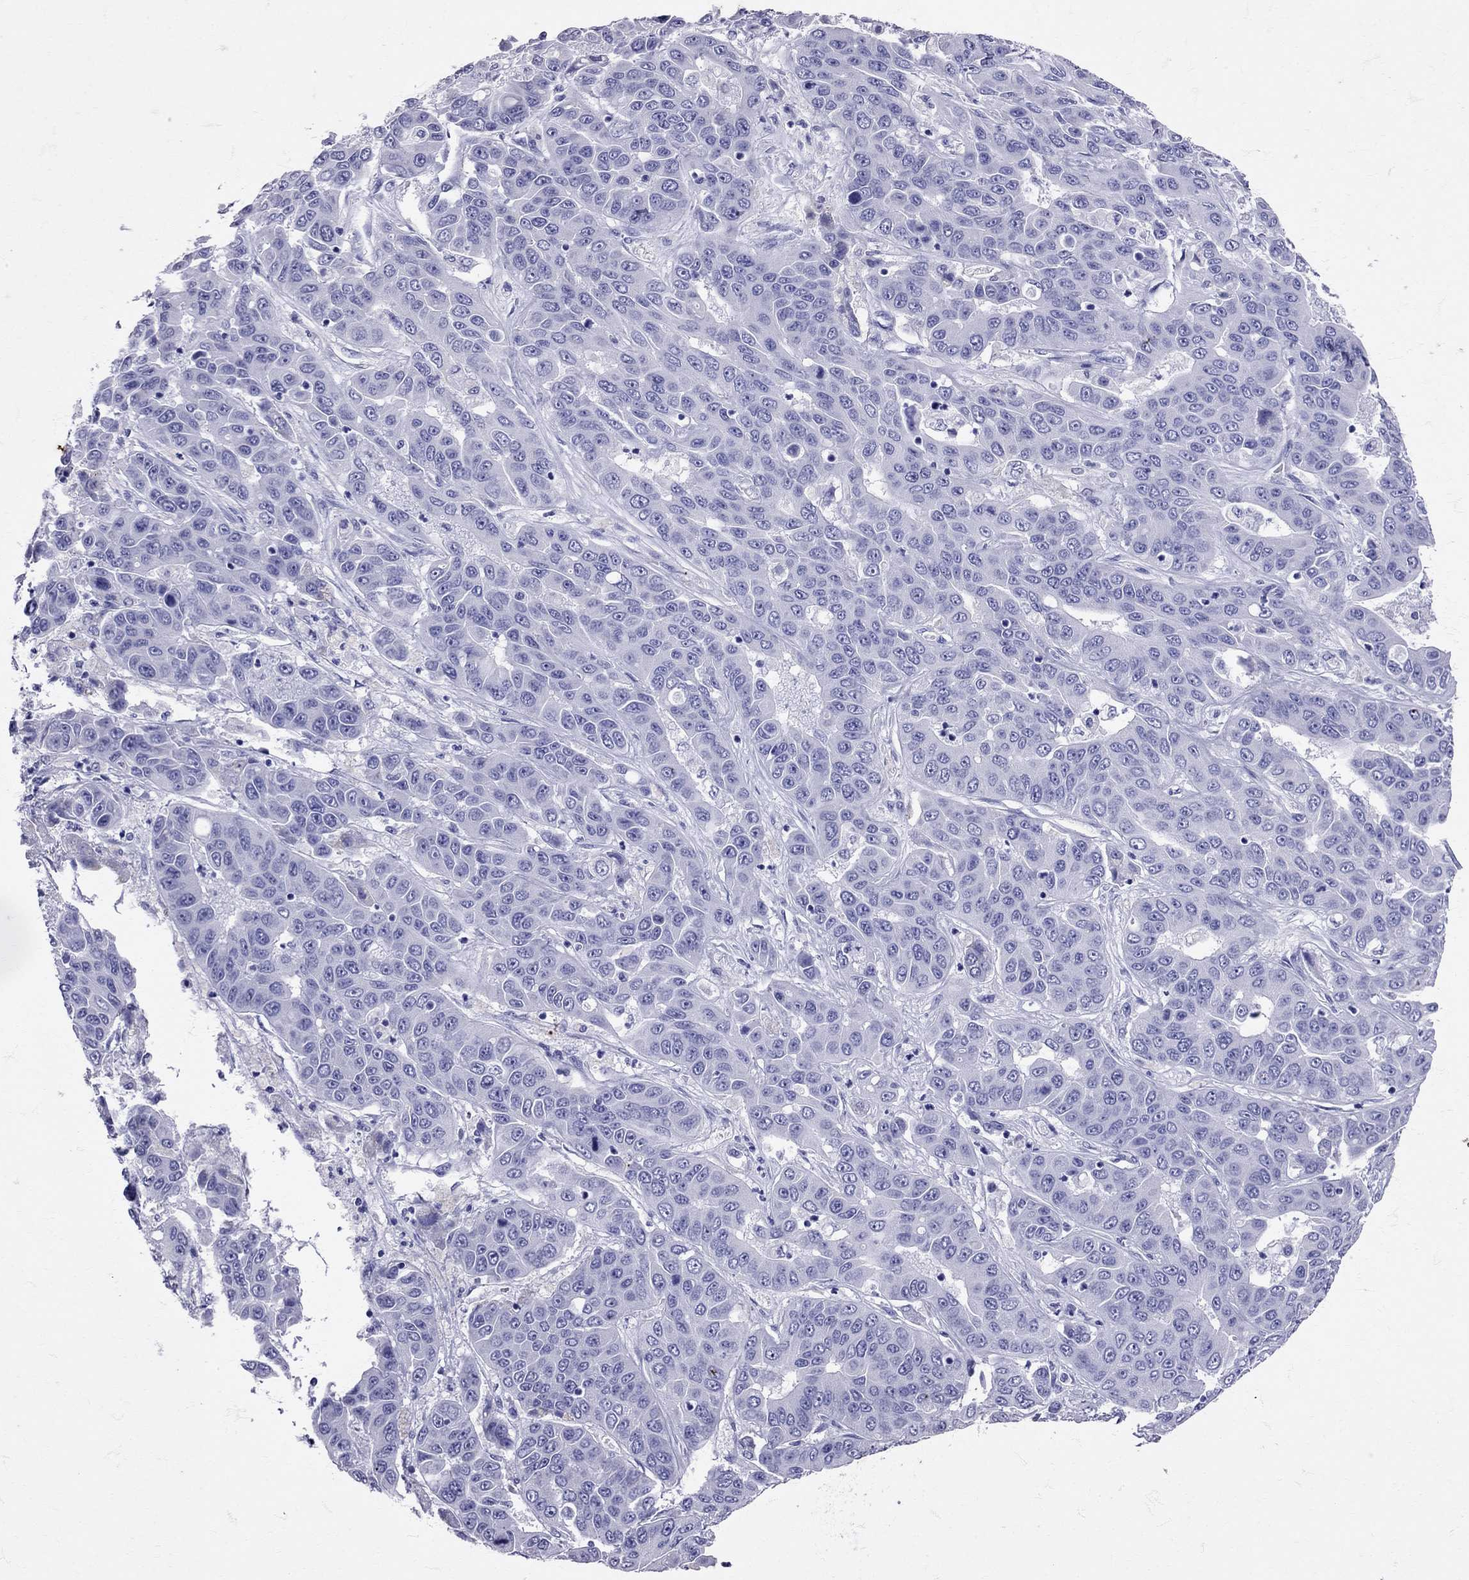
{"staining": {"intensity": "negative", "quantity": "none", "location": "none"}, "tissue": "liver cancer", "cell_type": "Tumor cells", "image_type": "cancer", "snomed": [{"axis": "morphology", "description": "Cholangiocarcinoma"}, {"axis": "topography", "description": "Liver"}], "caption": "Immunohistochemistry of human liver cancer displays no expression in tumor cells.", "gene": "AVP", "patient": {"sex": "female", "age": 52}}